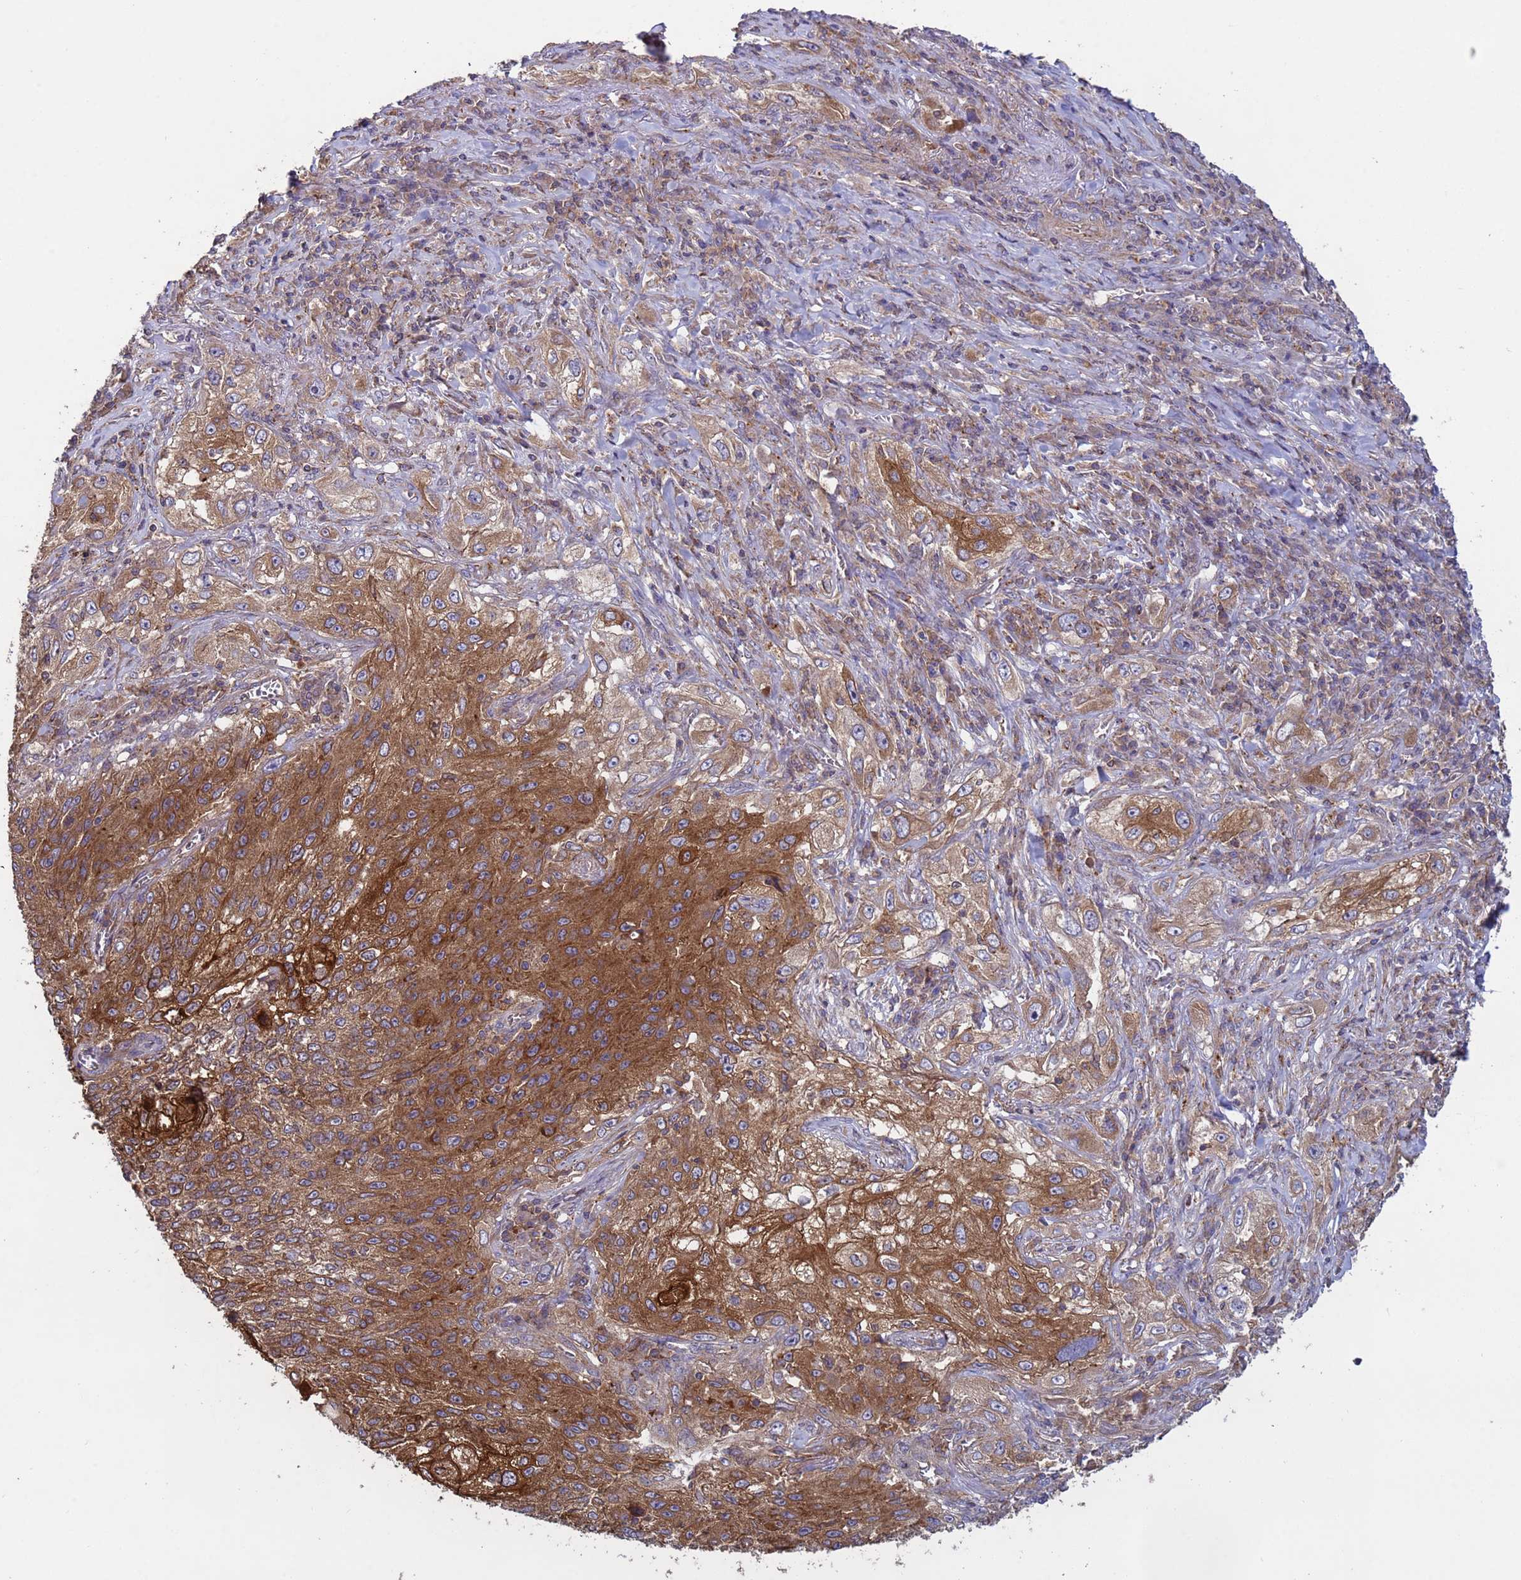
{"staining": {"intensity": "moderate", "quantity": ">75%", "location": "cytoplasmic/membranous"}, "tissue": "lung cancer", "cell_type": "Tumor cells", "image_type": "cancer", "snomed": [{"axis": "morphology", "description": "Squamous cell carcinoma, NOS"}, {"axis": "topography", "description": "Lung"}], "caption": "Immunohistochemical staining of lung cancer displays medium levels of moderate cytoplasmic/membranous staining in approximately >75% of tumor cells.", "gene": "RAB10", "patient": {"sex": "female", "age": 69}}